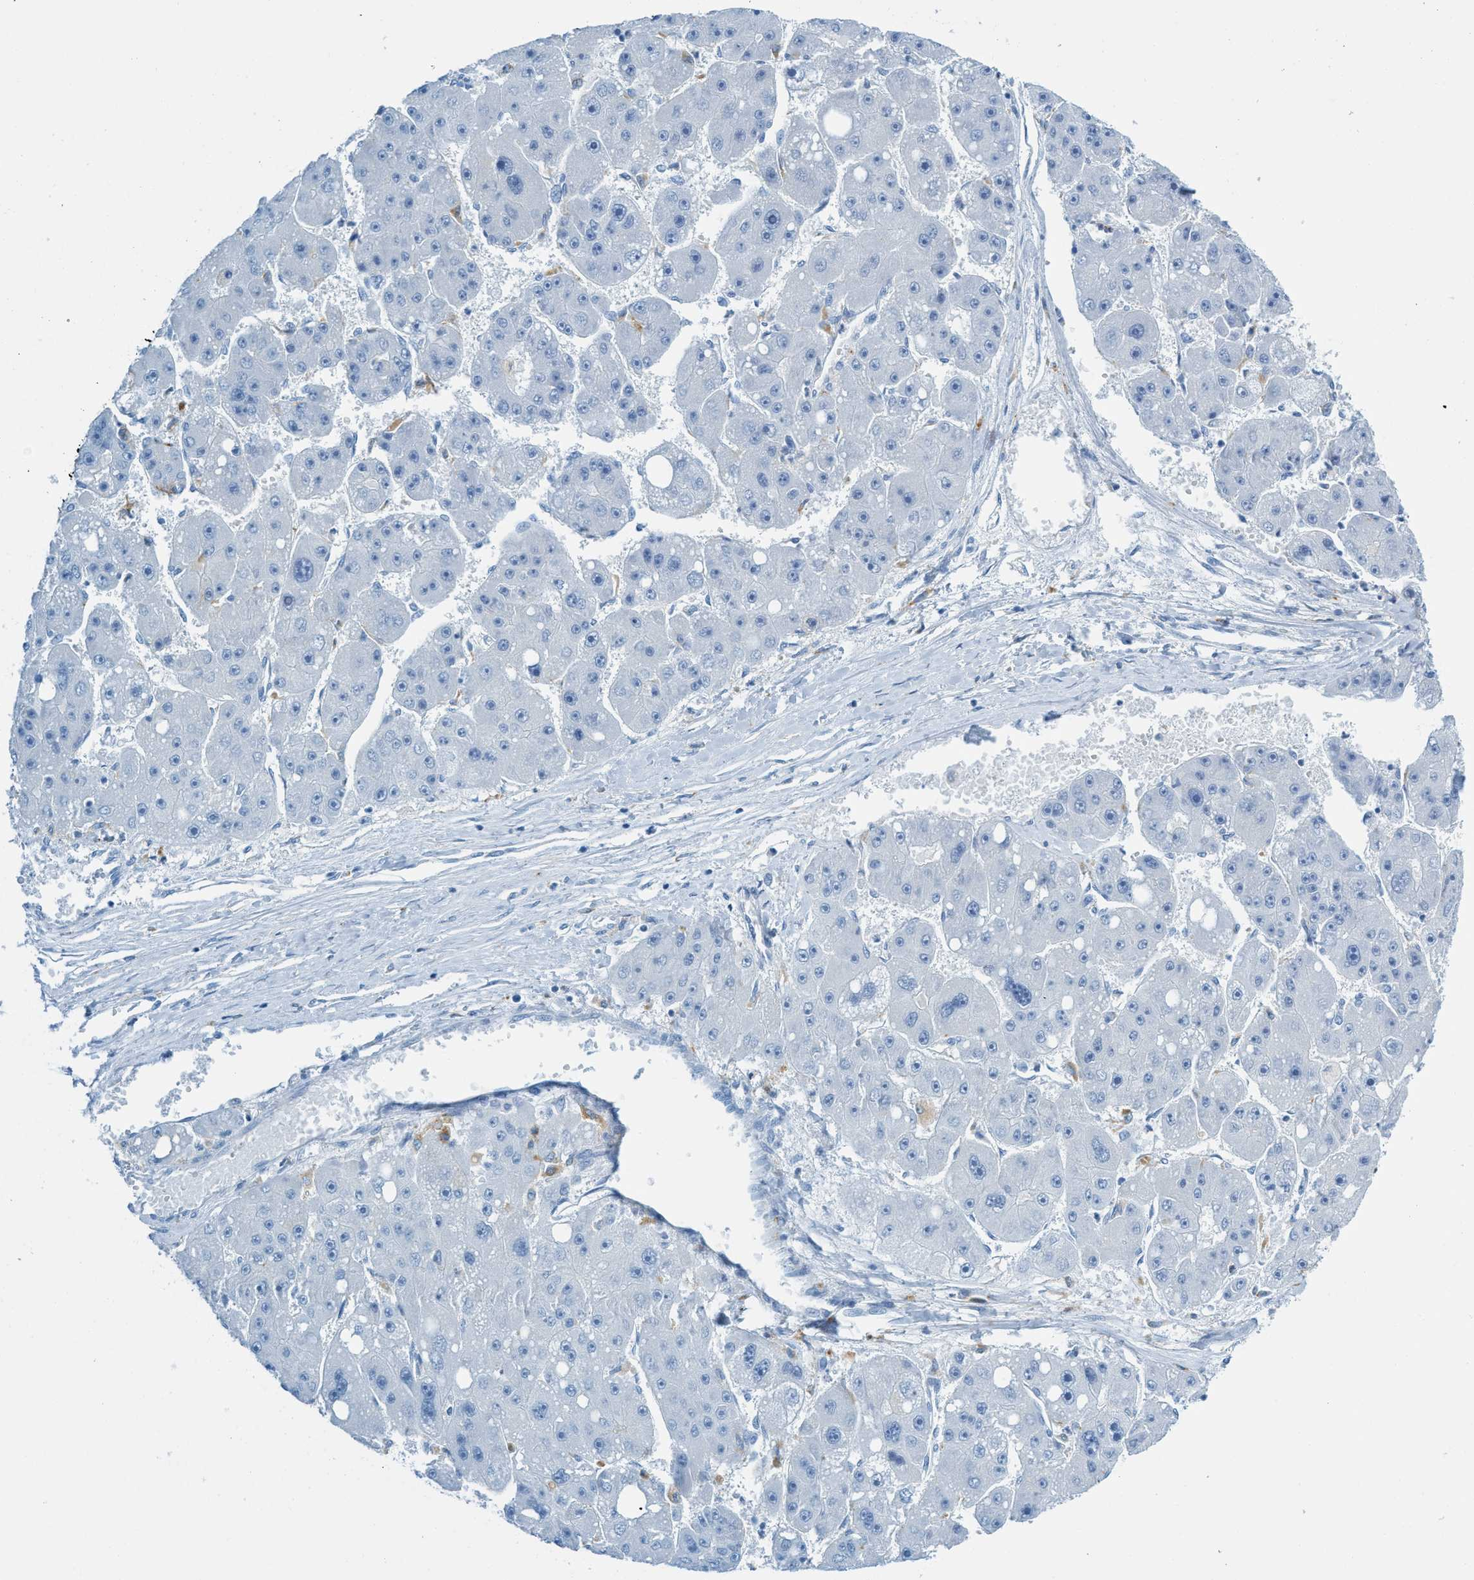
{"staining": {"intensity": "negative", "quantity": "none", "location": "none"}, "tissue": "liver cancer", "cell_type": "Tumor cells", "image_type": "cancer", "snomed": [{"axis": "morphology", "description": "Carcinoma, Hepatocellular, NOS"}, {"axis": "topography", "description": "Liver"}], "caption": "DAB immunohistochemical staining of liver hepatocellular carcinoma displays no significant positivity in tumor cells.", "gene": "C21orf62", "patient": {"sex": "female", "age": 61}}